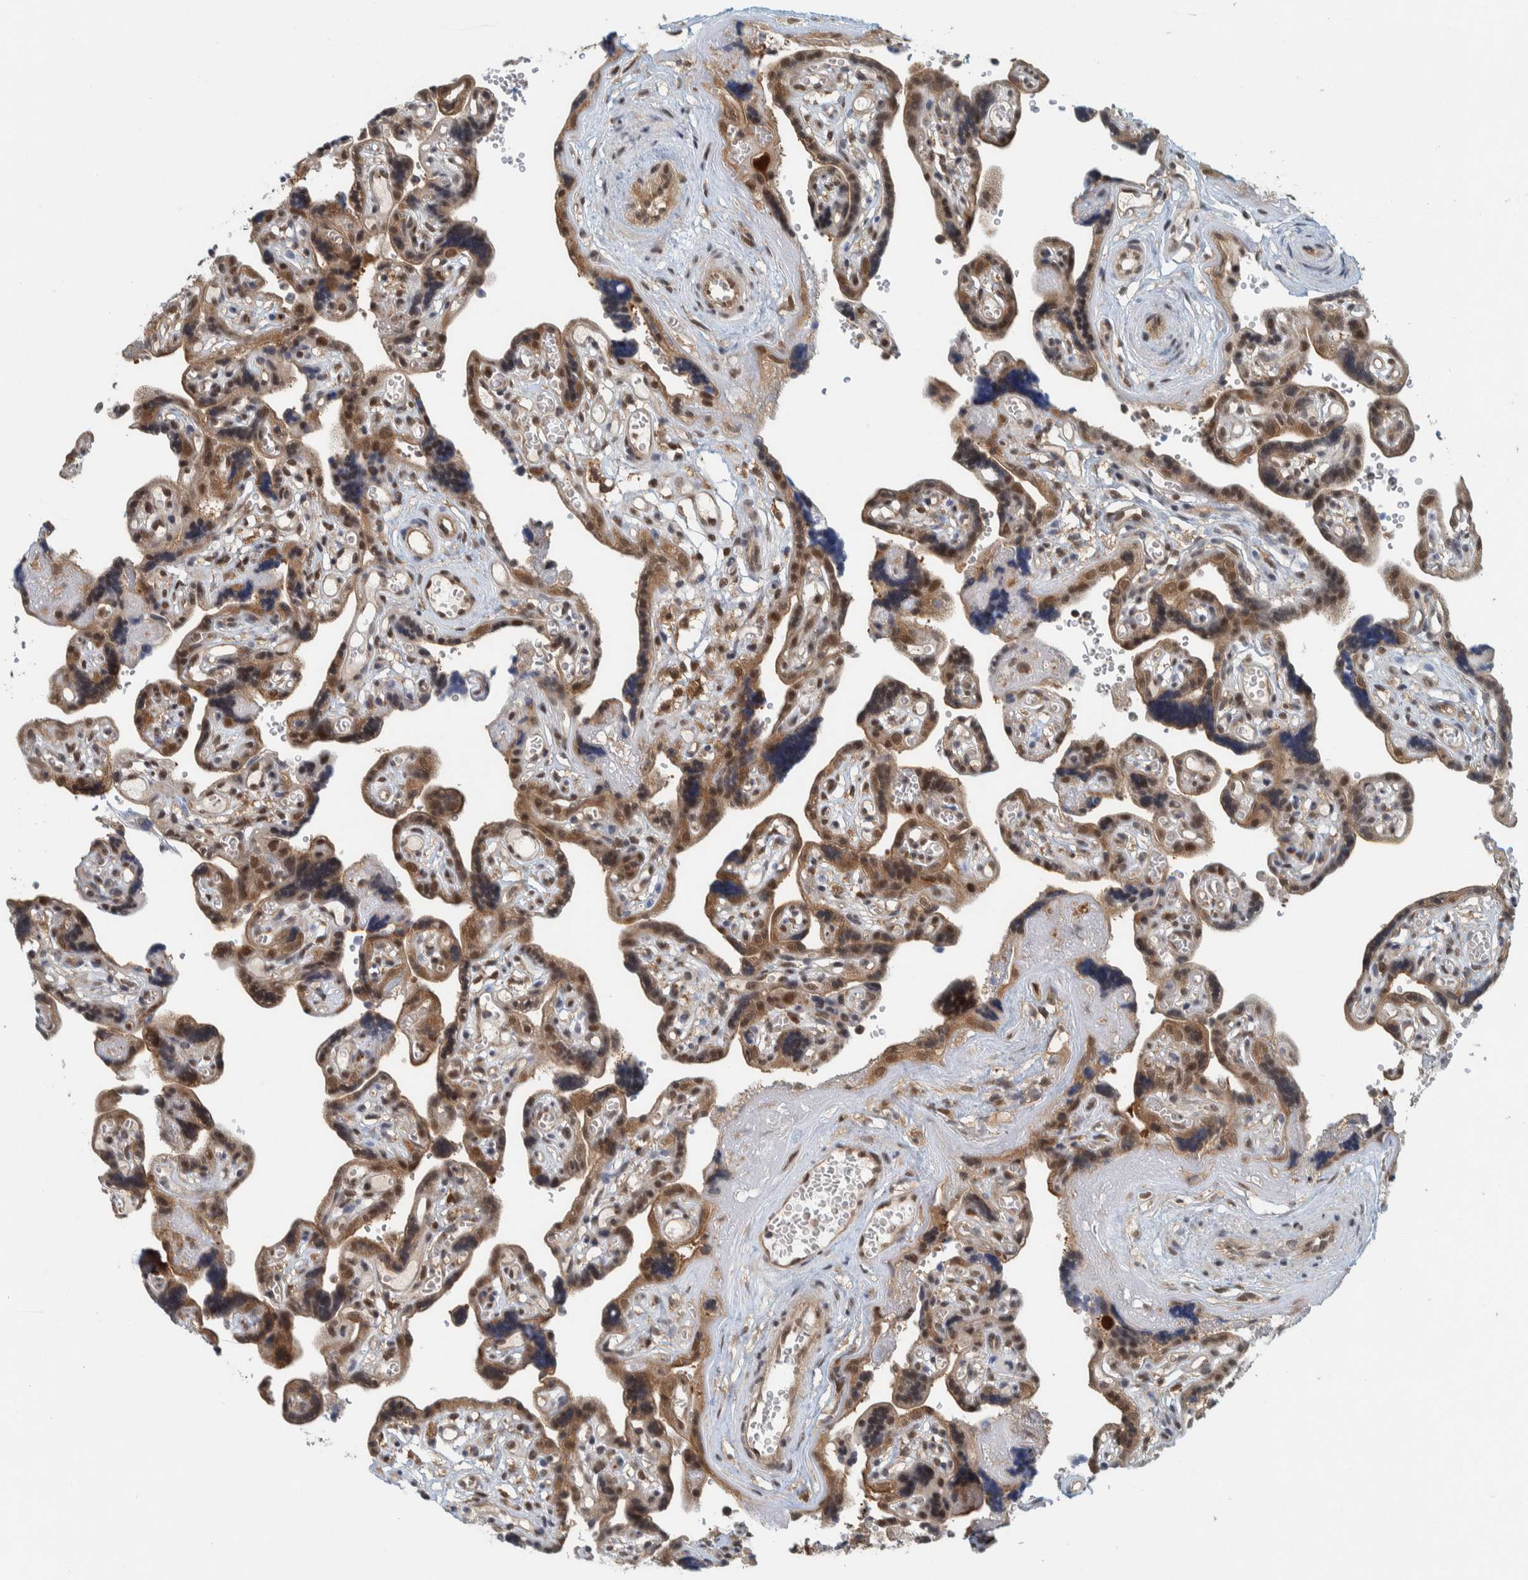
{"staining": {"intensity": "strong", "quantity": ">75%", "location": "cytoplasmic/membranous,nuclear"}, "tissue": "placenta", "cell_type": "Decidual cells", "image_type": "normal", "snomed": [{"axis": "morphology", "description": "Normal tissue, NOS"}, {"axis": "topography", "description": "Placenta"}], "caption": "Protein staining of benign placenta reveals strong cytoplasmic/membranous,nuclear positivity in approximately >75% of decidual cells.", "gene": "COPS3", "patient": {"sex": "female", "age": 30}}